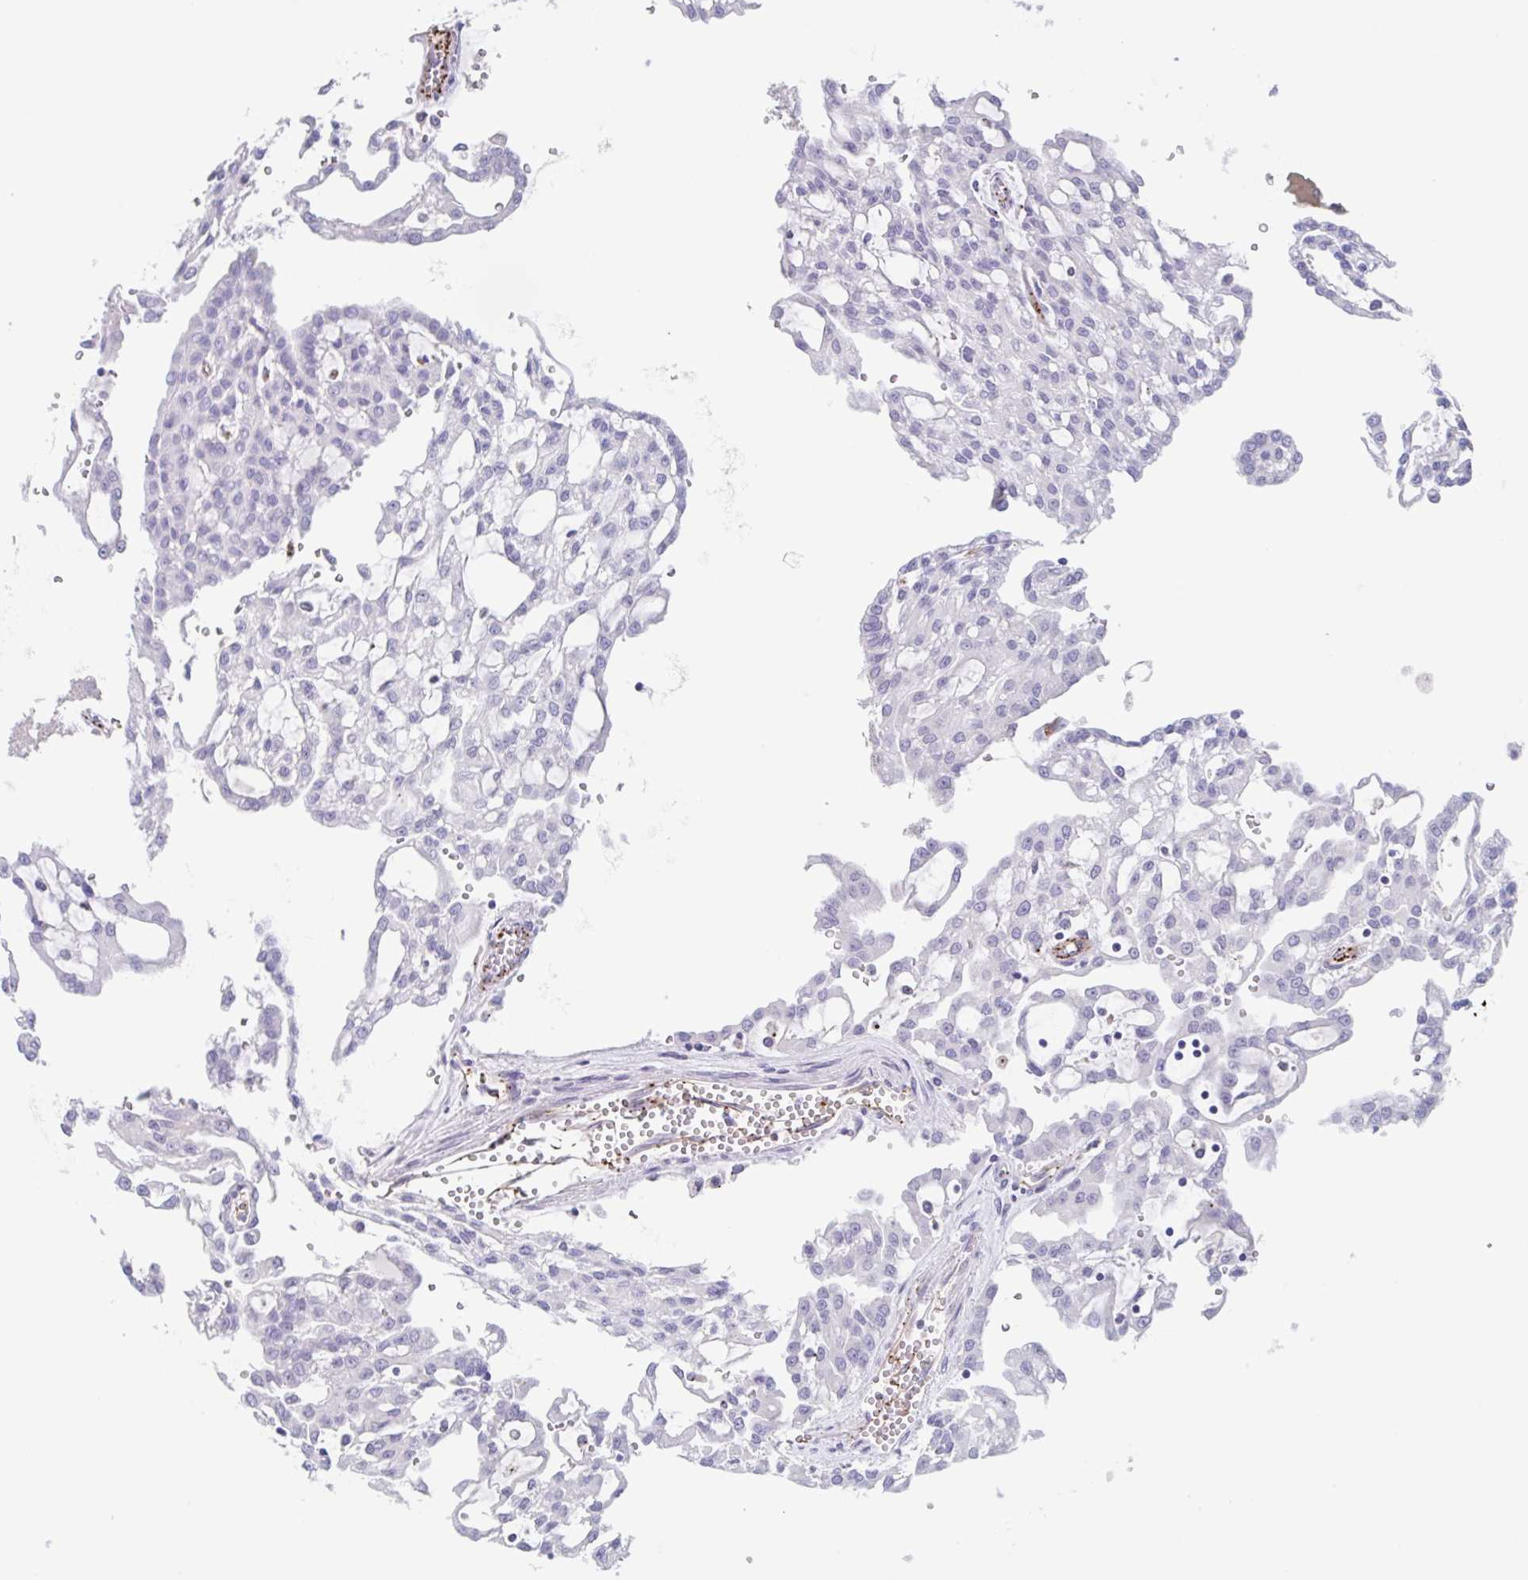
{"staining": {"intensity": "negative", "quantity": "none", "location": "none"}, "tissue": "renal cancer", "cell_type": "Tumor cells", "image_type": "cancer", "snomed": [{"axis": "morphology", "description": "Adenocarcinoma, NOS"}, {"axis": "topography", "description": "Kidney"}], "caption": "DAB (3,3'-diaminobenzidine) immunohistochemical staining of human adenocarcinoma (renal) reveals no significant positivity in tumor cells.", "gene": "EHD4", "patient": {"sex": "male", "age": 63}}